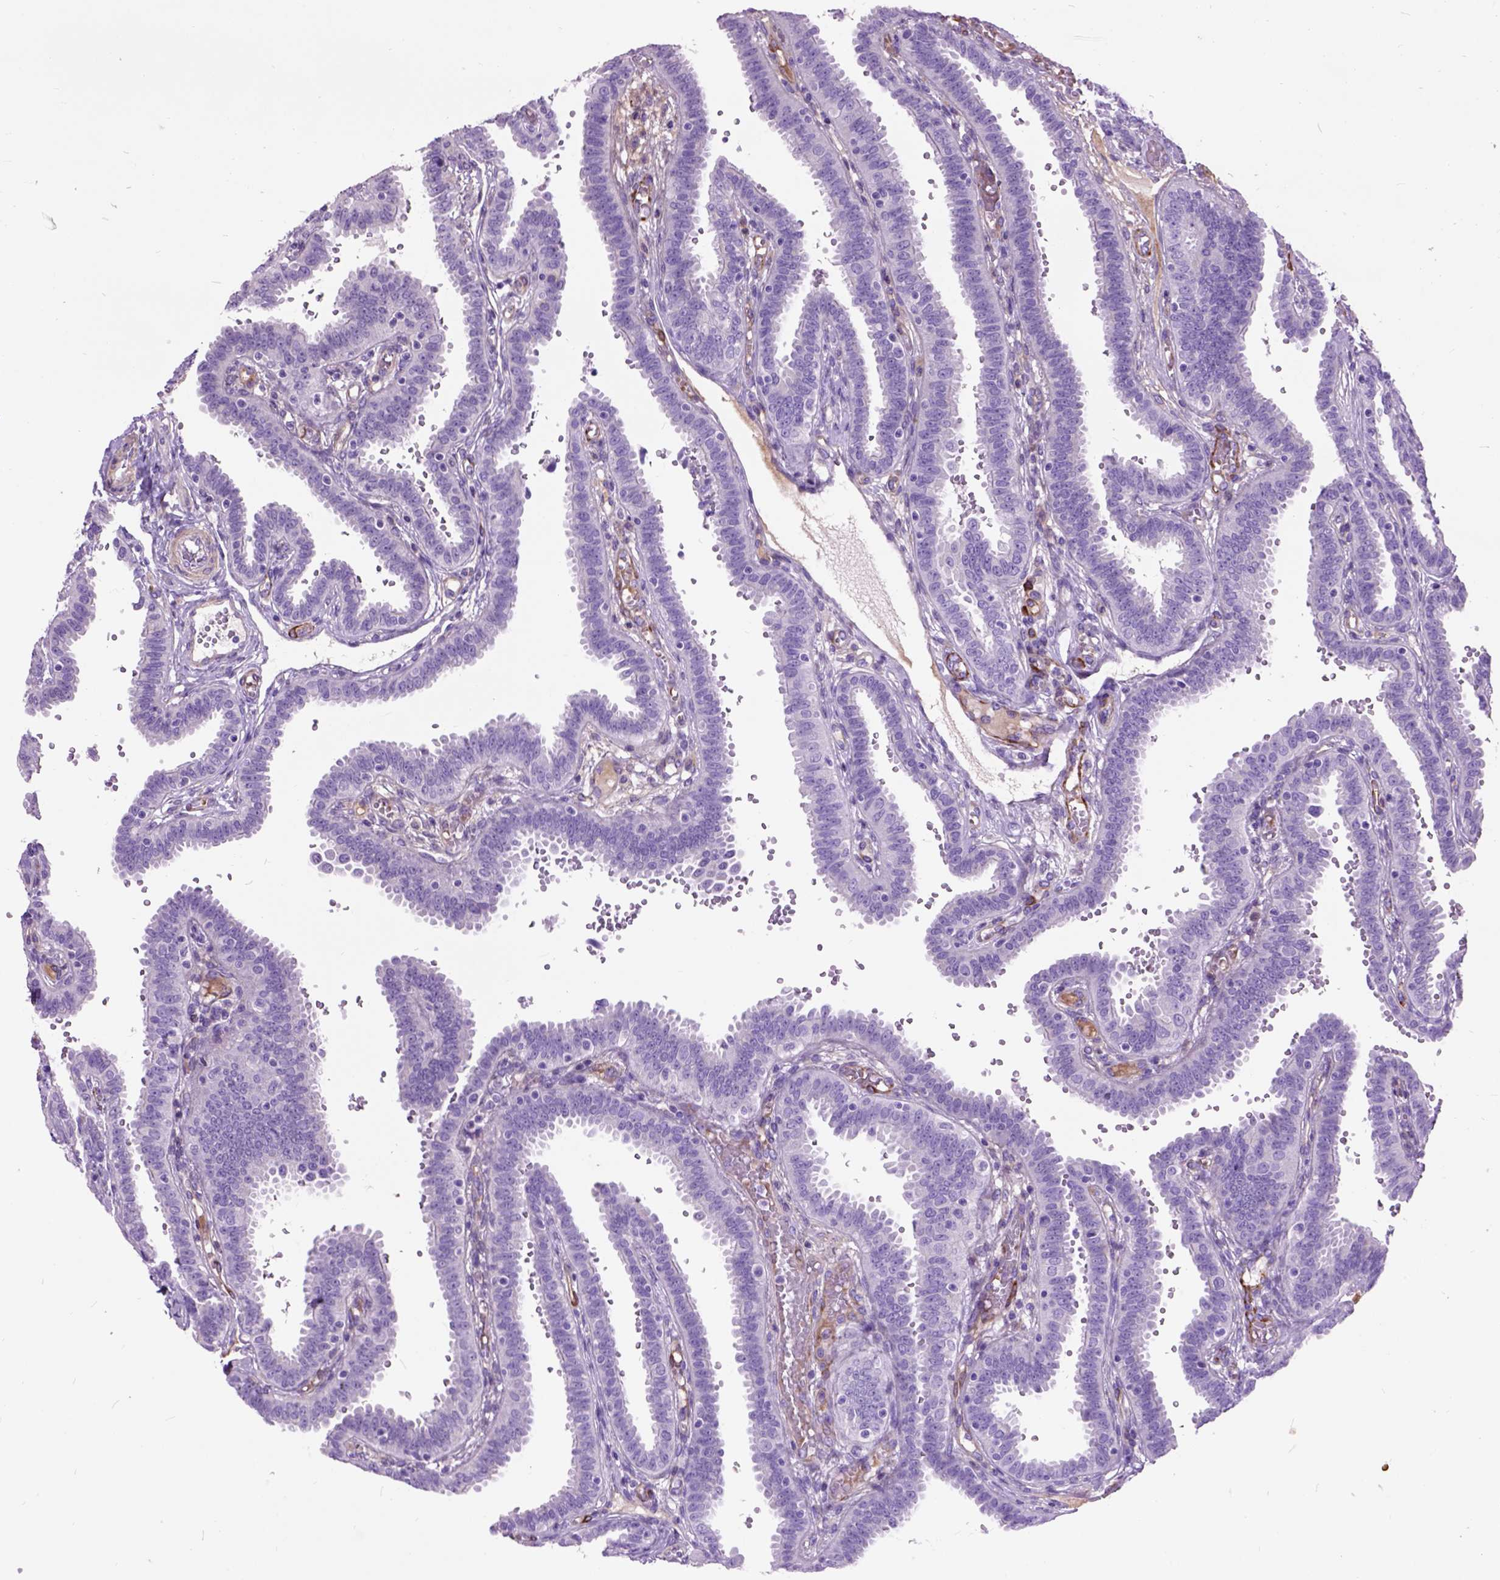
{"staining": {"intensity": "negative", "quantity": "none", "location": "none"}, "tissue": "fallopian tube", "cell_type": "Glandular cells", "image_type": "normal", "snomed": [{"axis": "morphology", "description": "Normal tissue, NOS"}, {"axis": "topography", "description": "Fallopian tube"}], "caption": "IHC histopathology image of normal human fallopian tube stained for a protein (brown), which displays no positivity in glandular cells. (DAB (3,3'-diaminobenzidine) IHC visualized using brightfield microscopy, high magnification).", "gene": "MAPT", "patient": {"sex": "female", "age": 37}}